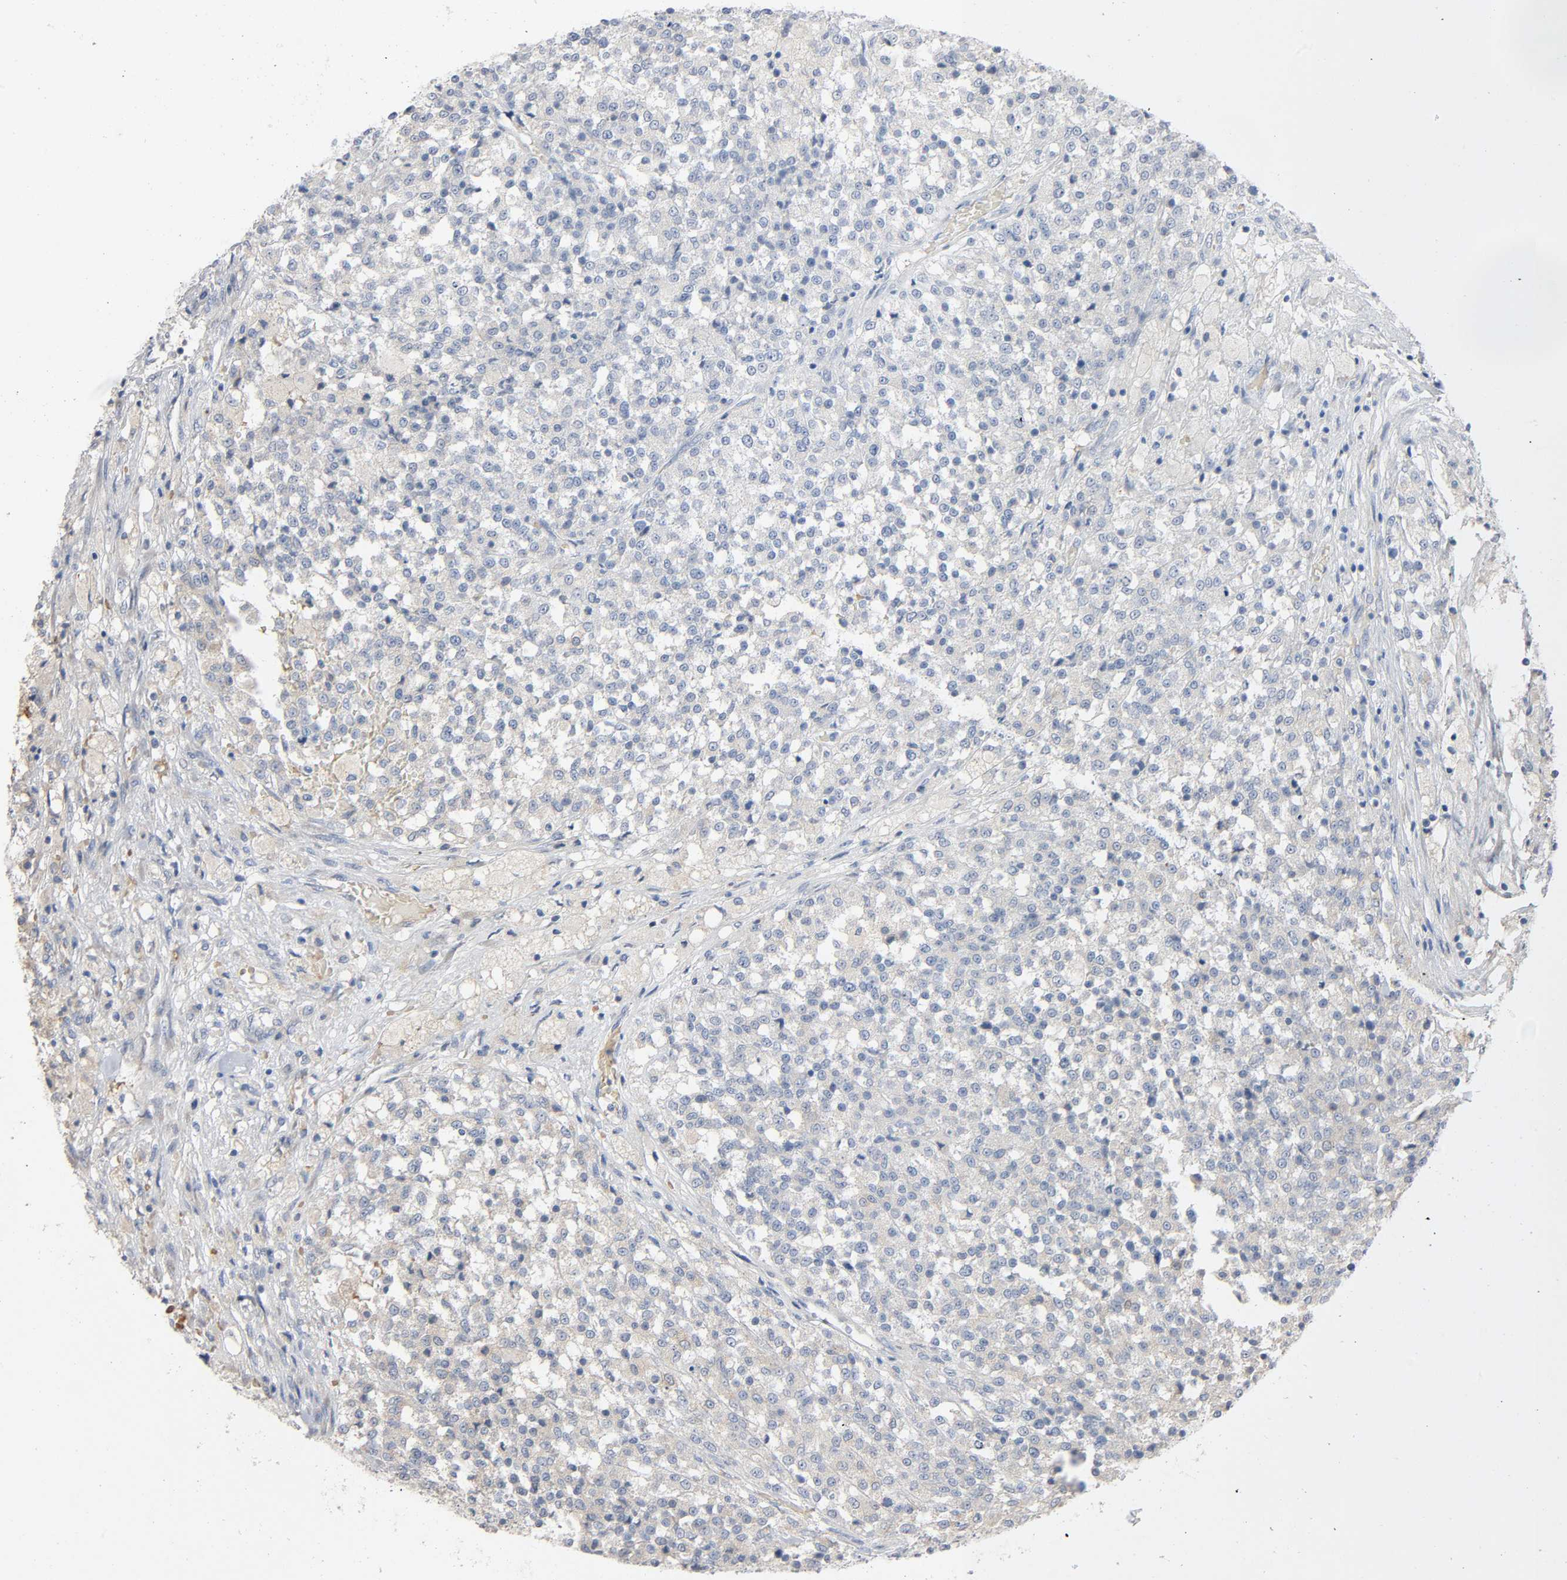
{"staining": {"intensity": "negative", "quantity": "none", "location": "none"}, "tissue": "testis cancer", "cell_type": "Tumor cells", "image_type": "cancer", "snomed": [{"axis": "morphology", "description": "Seminoma, NOS"}, {"axis": "topography", "description": "Testis"}], "caption": "Seminoma (testis) was stained to show a protein in brown. There is no significant staining in tumor cells.", "gene": "SGSM1", "patient": {"sex": "male", "age": 59}}